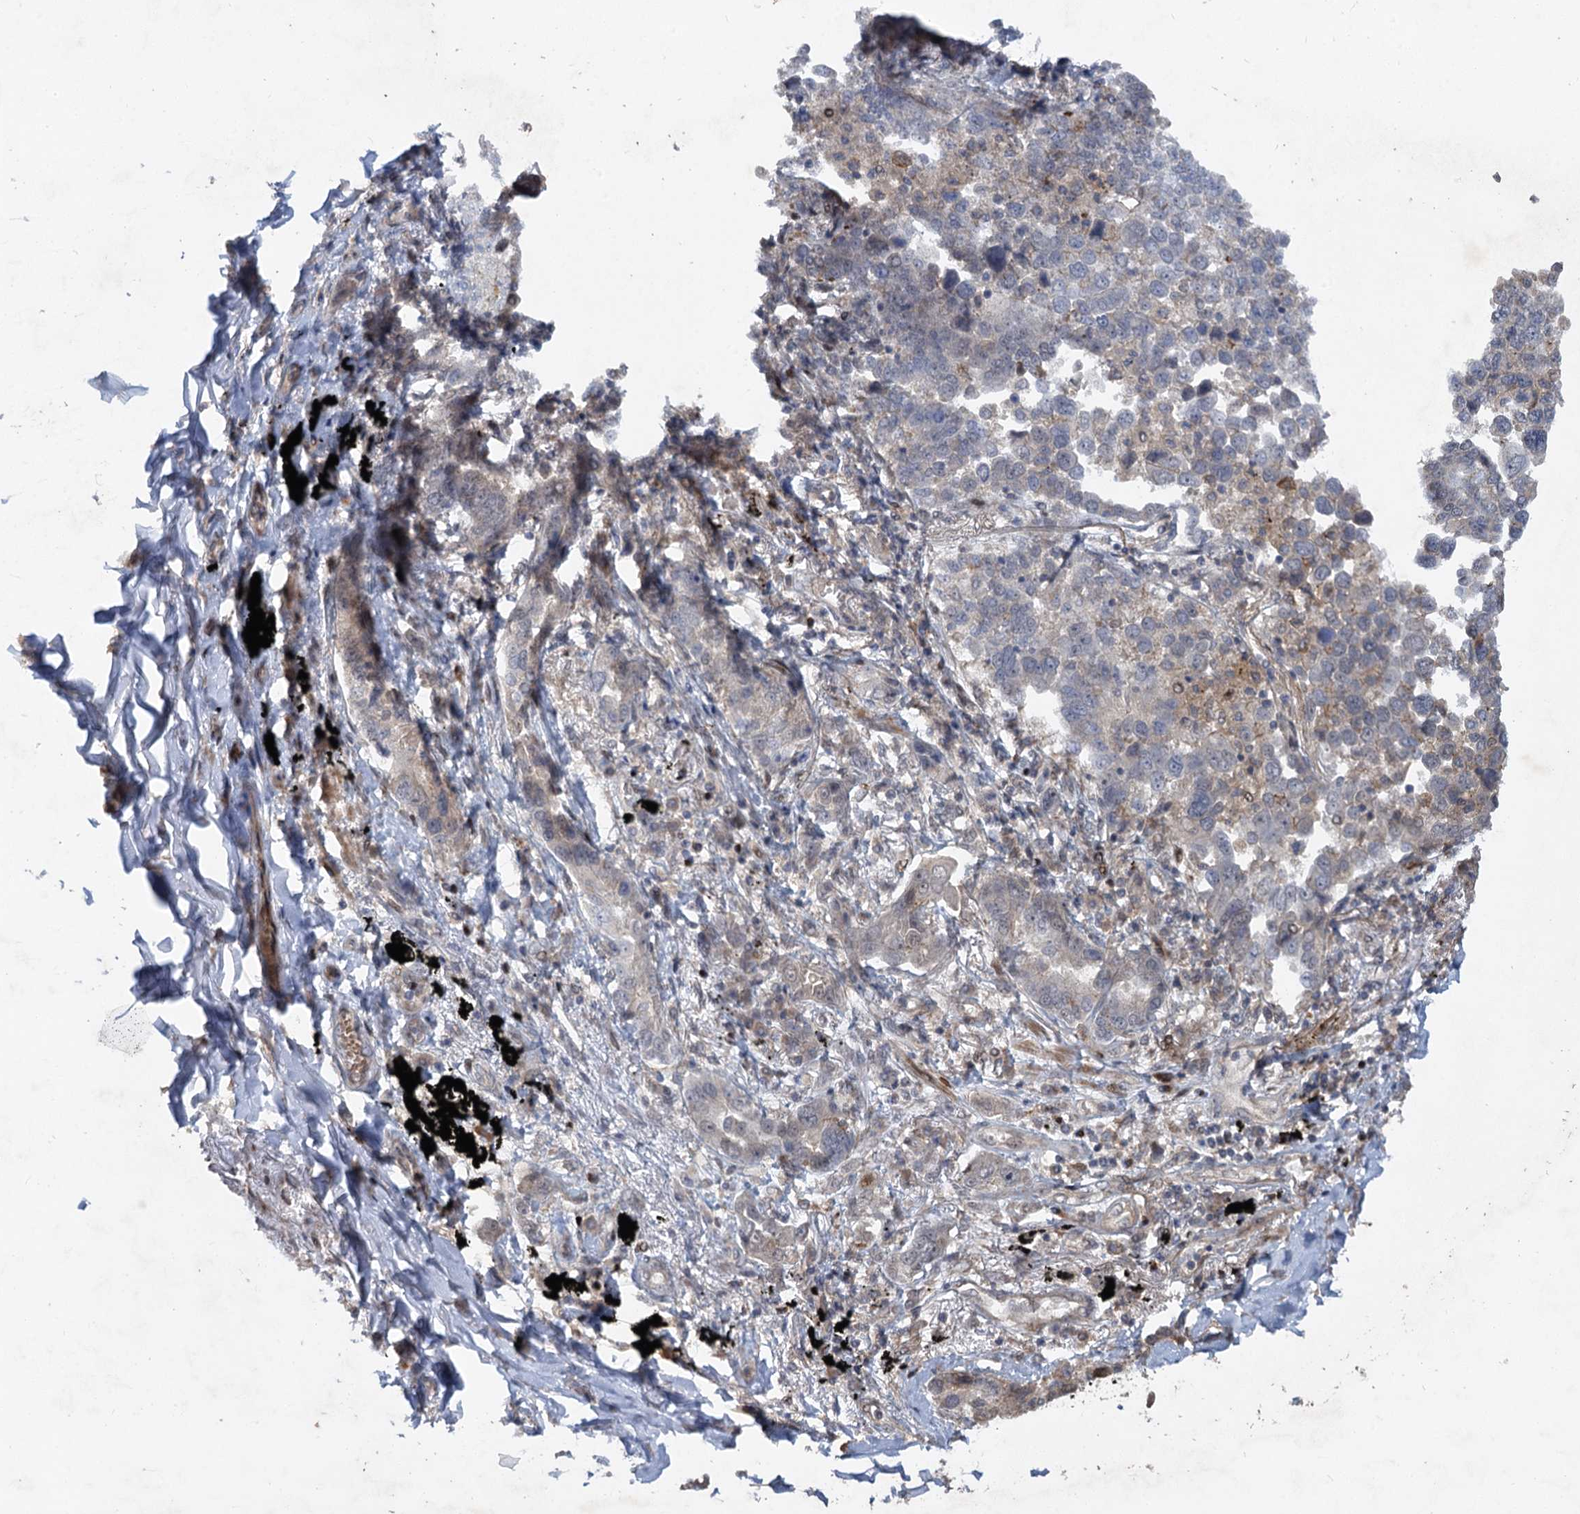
{"staining": {"intensity": "negative", "quantity": "none", "location": "none"}, "tissue": "lung cancer", "cell_type": "Tumor cells", "image_type": "cancer", "snomed": [{"axis": "morphology", "description": "Adenocarcinoma, NOS"}, {"axis": "topography", "description": "Lung"}], "caption": "IHC photomicrograph of human lung cancer stained for a protein (brown), which displays no positivity in tumor cells. (Brightfield microscopy of DAB (3,3'-diaminobenzidine) immunohistochemistry (IHC) at high magnification).", "gene": "NUDT22", "patient": {"sex": "male", "age": 67}}